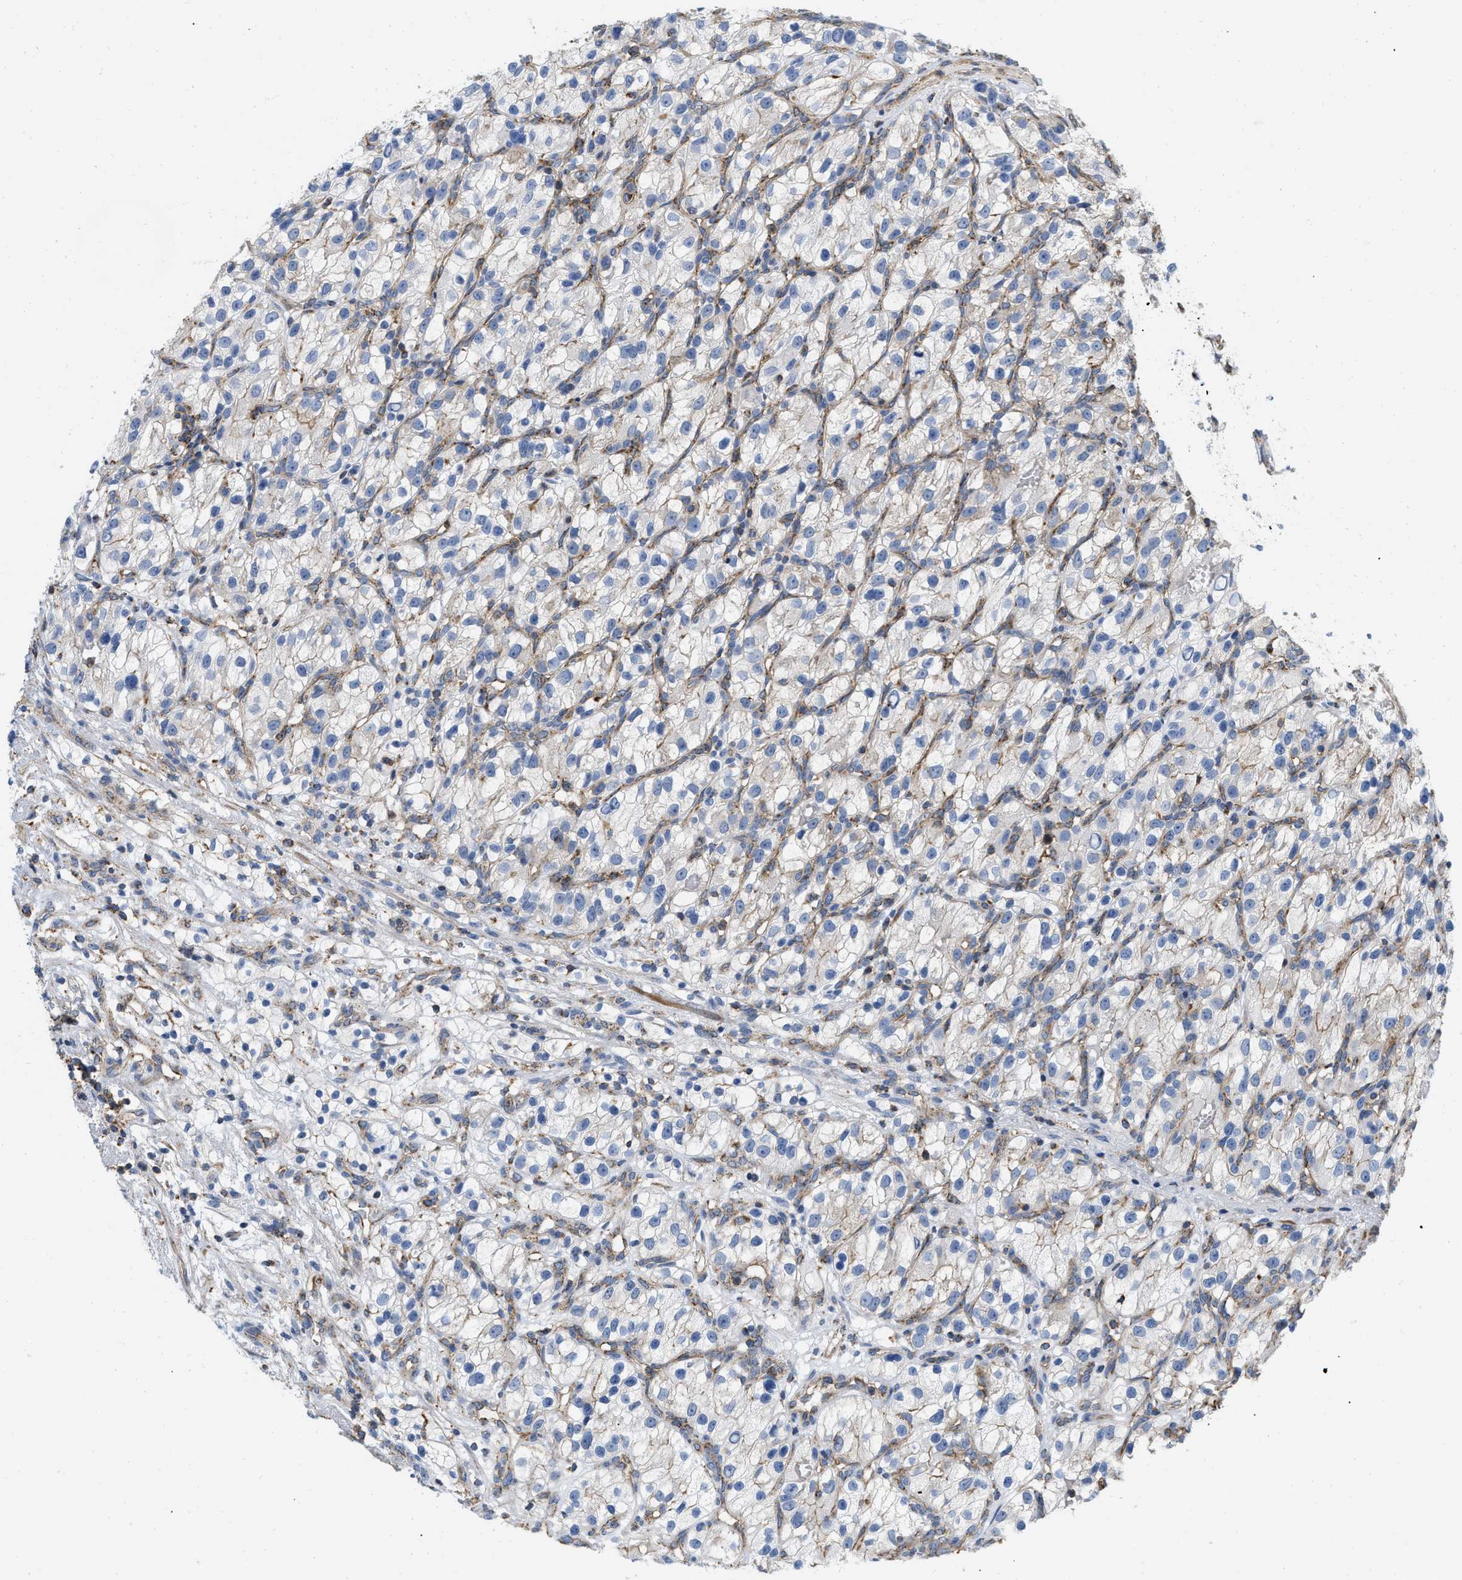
{"staining": {"intensity": "weak", "quantity": "<25%", "location": "cytoplasmic/membranous"}, "tissue": "renal cancer", "cell_type": "Tumor cells", "image_type": "cancer", "snomed": [{"axis": "morphology", "description": "Adenocarcinoma, NOS"}, {"axis": "topography", "description": "Kidney"}], "caption": "Protein analysis of adenocarcinoma (renal) demonstrates no significant staining in tumor cells.", "gene": "GRB10", "patient": {"sex": "female", "age": 57}}